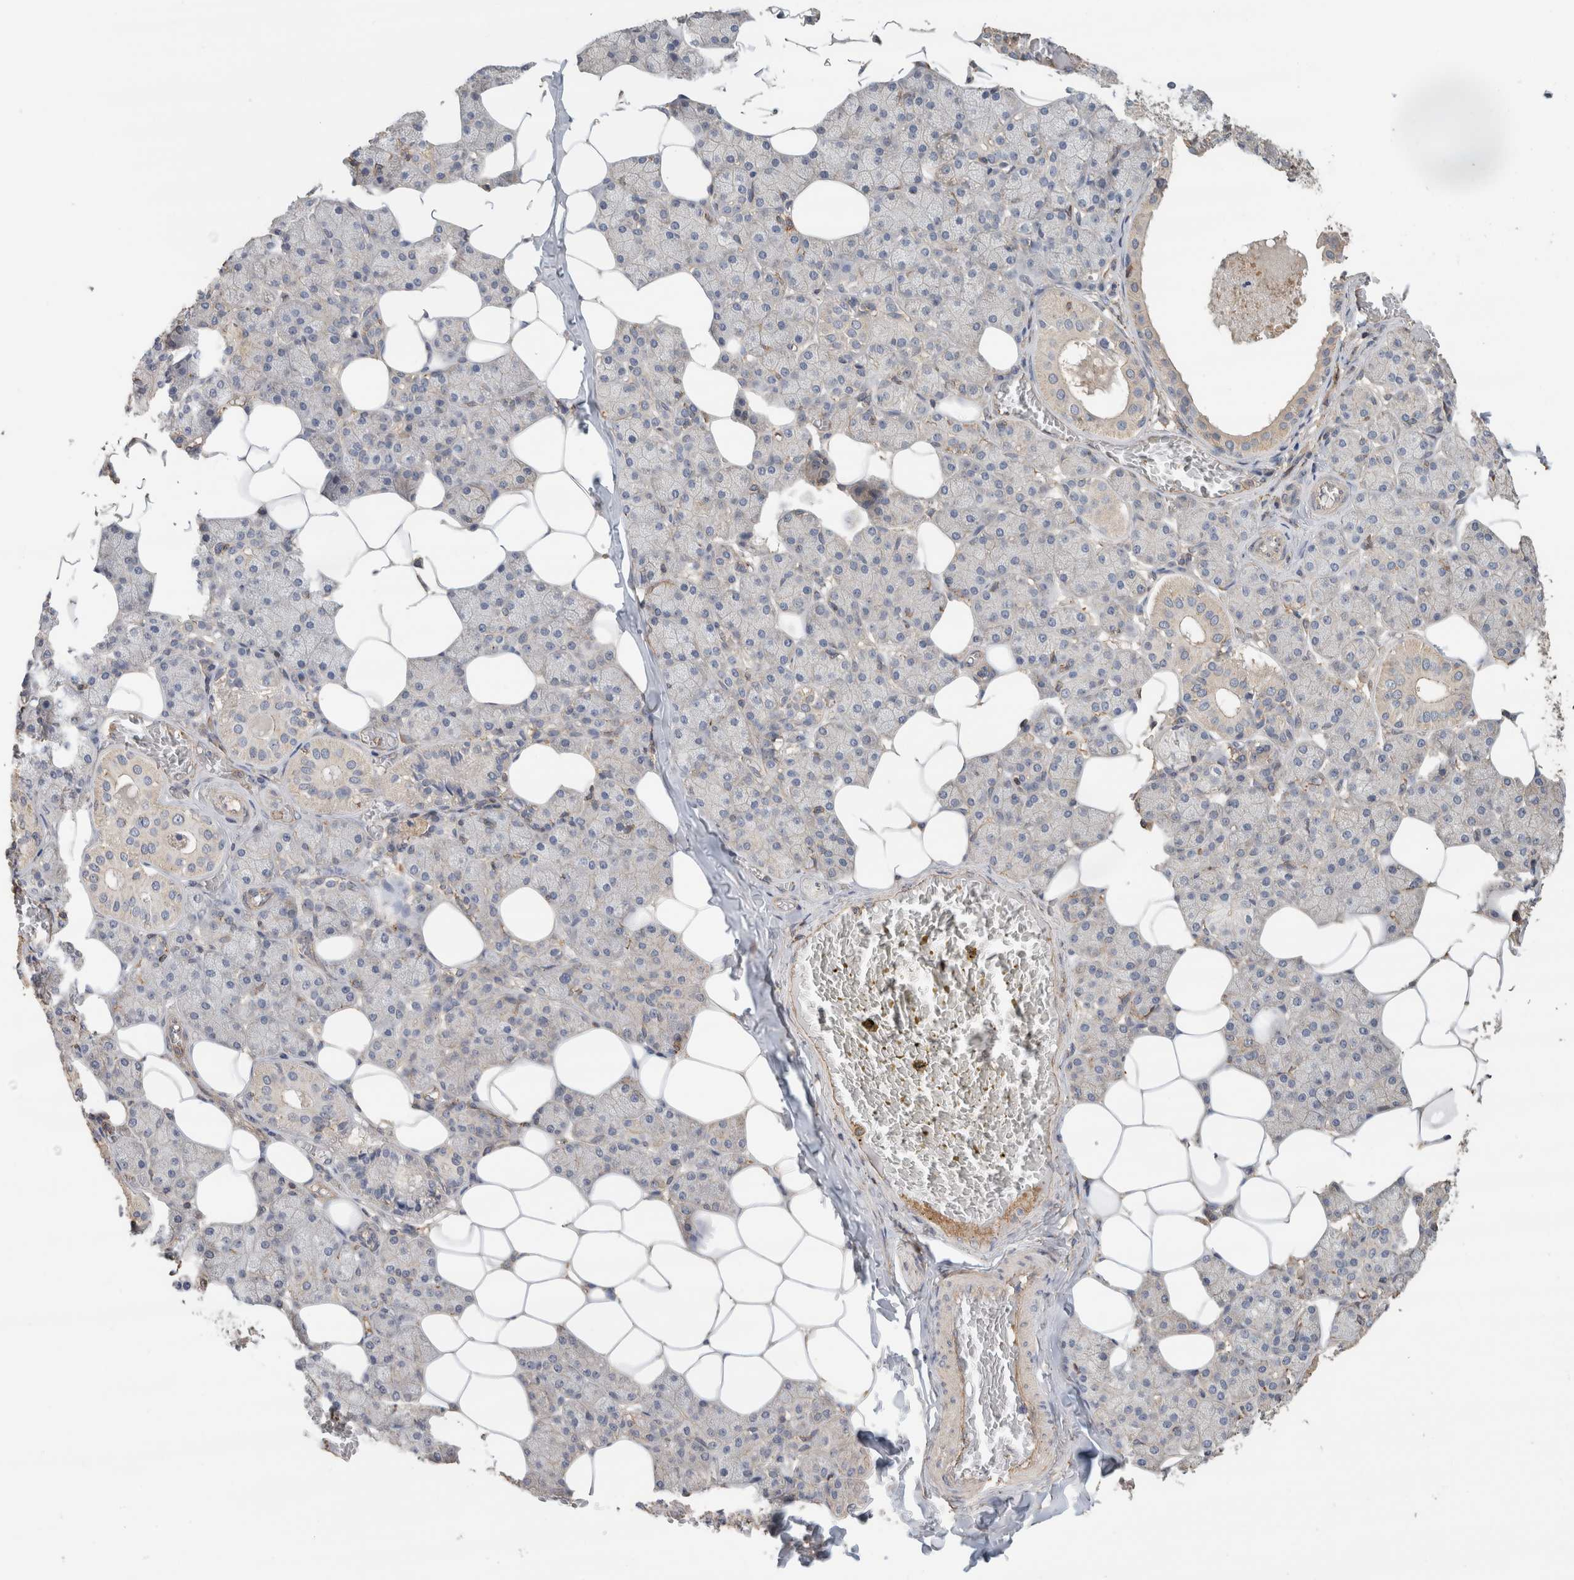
{"staining": {"intensity": "weak", "quantity": "<25%", "location": "cytoplasmic/membranous"}, "tissue": "salivary gland", "cell_type": "Glandular cells", "image_type": "normal", "snomed": [{"axis": "morphology", "description": "Normal tissue, NOS"}, {"axis": "topography", "description": "Salivary gland"}], "caption": "Glandular cells show no significant staining in normal salivary gland. (DAB (3,3'-diaminobenzidine) immunohistochemistry (IHC) visualized using brightfield microscopy, high magnification).", "gene": "EIF4G3", "patient": {"sex": "female", "age": 33}}